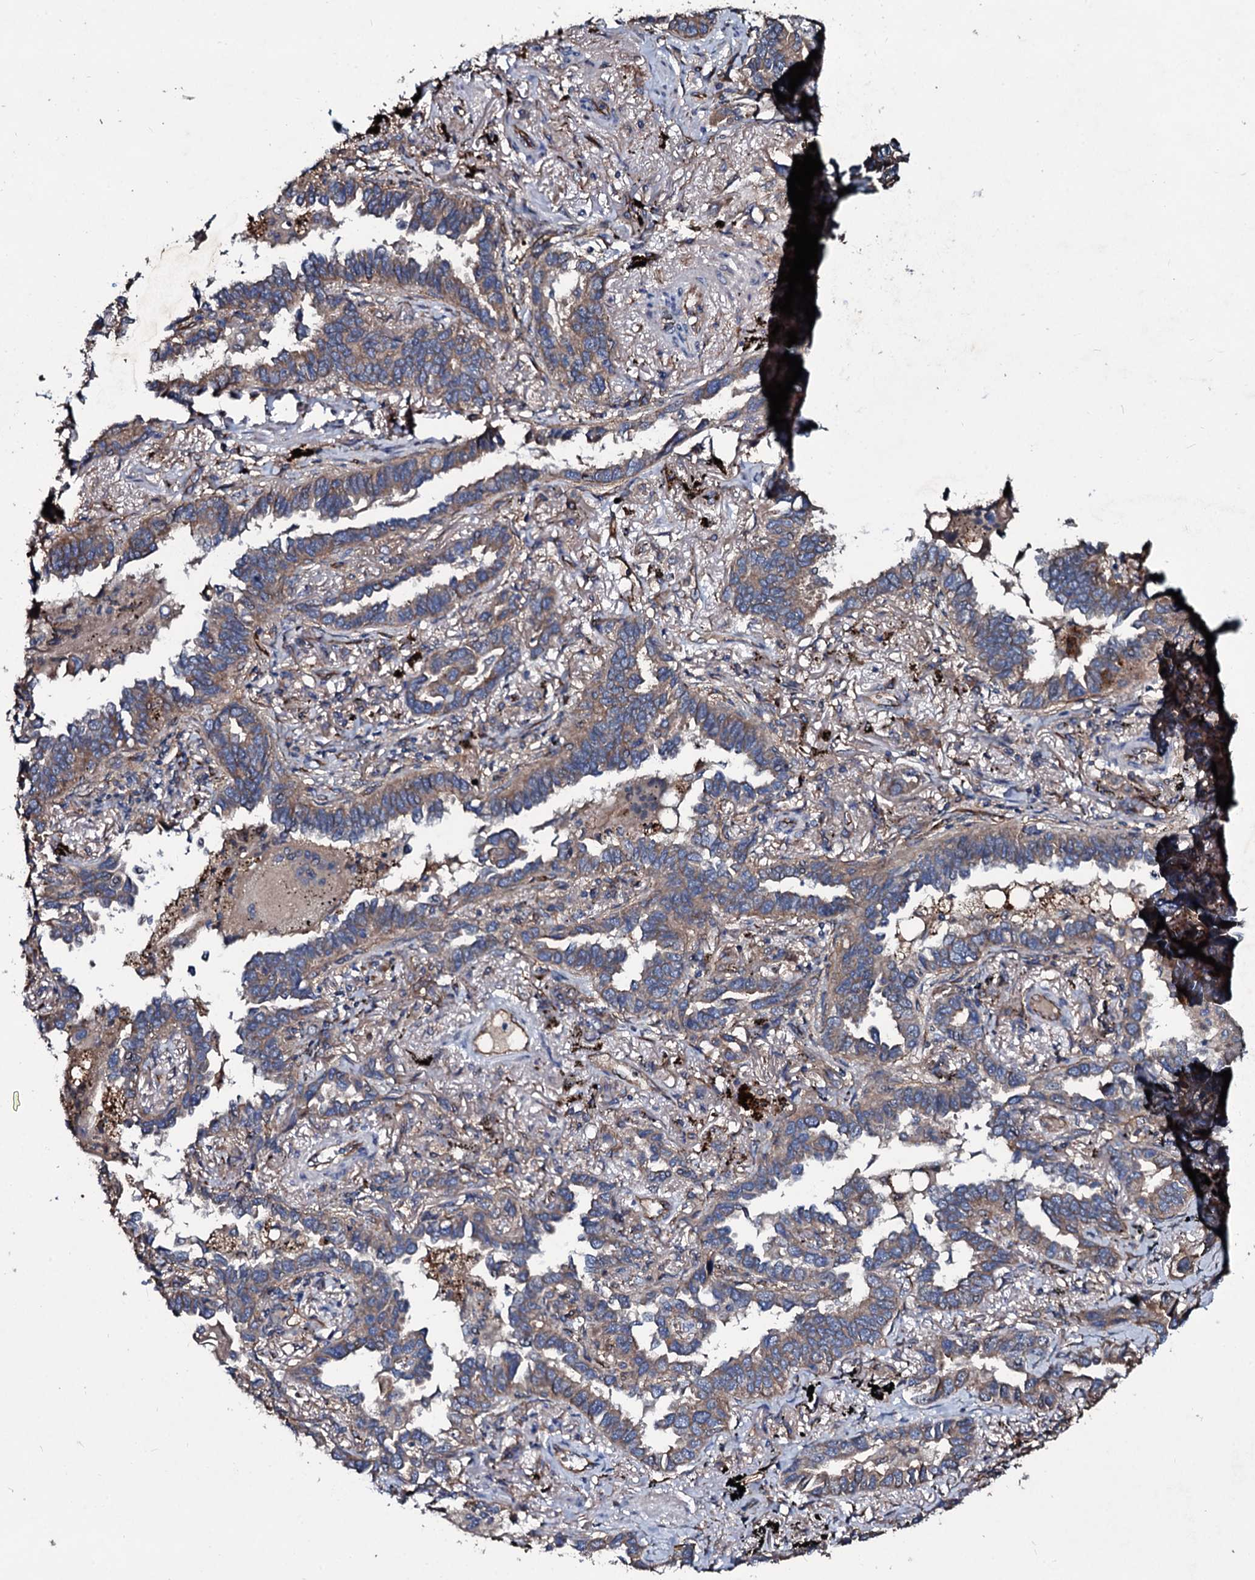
{"staining": {"intensity": "moderate", "quantity": ">75%", "location": "cytoplasmic/membranous"}, "tissue": "lung cancer", "cell_type": "Tumor cells", "image_type": "cancer", "snomed": [{"axis": "morphology", "description": "Adenocarcinoma, NOS"}, {"axis": "topography", "description": "Lung"}], "caption": "A brown stain labels moderate cytoplasmic/membranous staining of a protein in lung cancer (adenocarcinoma) tumor cells.", "gene": "DMAC2", "patient": {"sex": "male", "age": 67}}